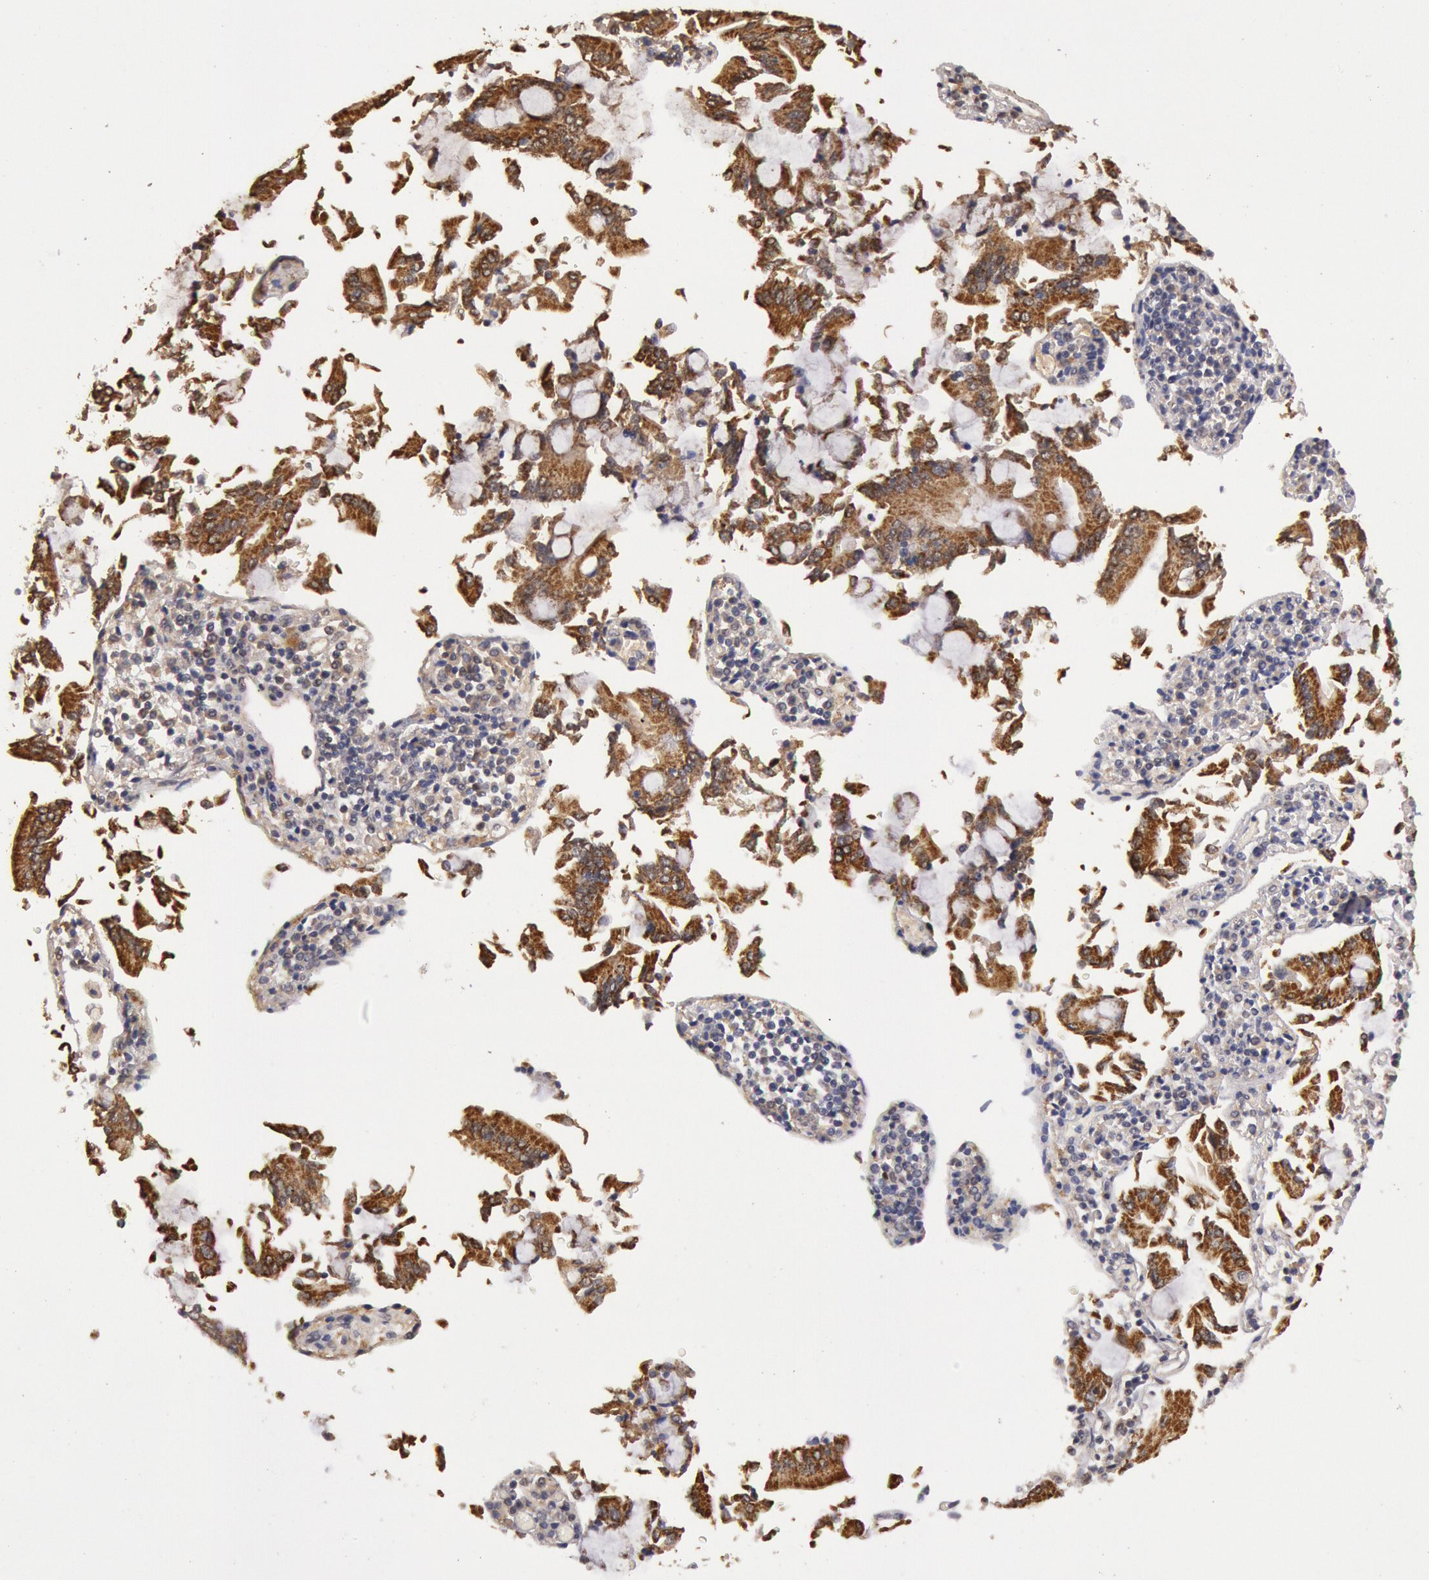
{"staining": {"intensity": "moderate", "quantity": ">75%", "location": "cytoplasmic/membranous"}, "tissue": "pancreatic cancer", "cell_type": "Tumor cells", "image_type": "cancer", "snomed": [{"axis": "morphology", "description": "Adenocarcinoma, NOS"}, {"axis": "topography", "description": "Pancreas"}], "caption": "A brown stain highlights moderate cytoplasmic/membranous positivity of a protein in human adenocarcinoma (pancreatic) tumor cells. Immunohistochemistry (ihc) stains the protein of interest in brown and the nuclei are stained blue.", "gene": "MPST", "patient": {"sex": "female", "age": 57}}